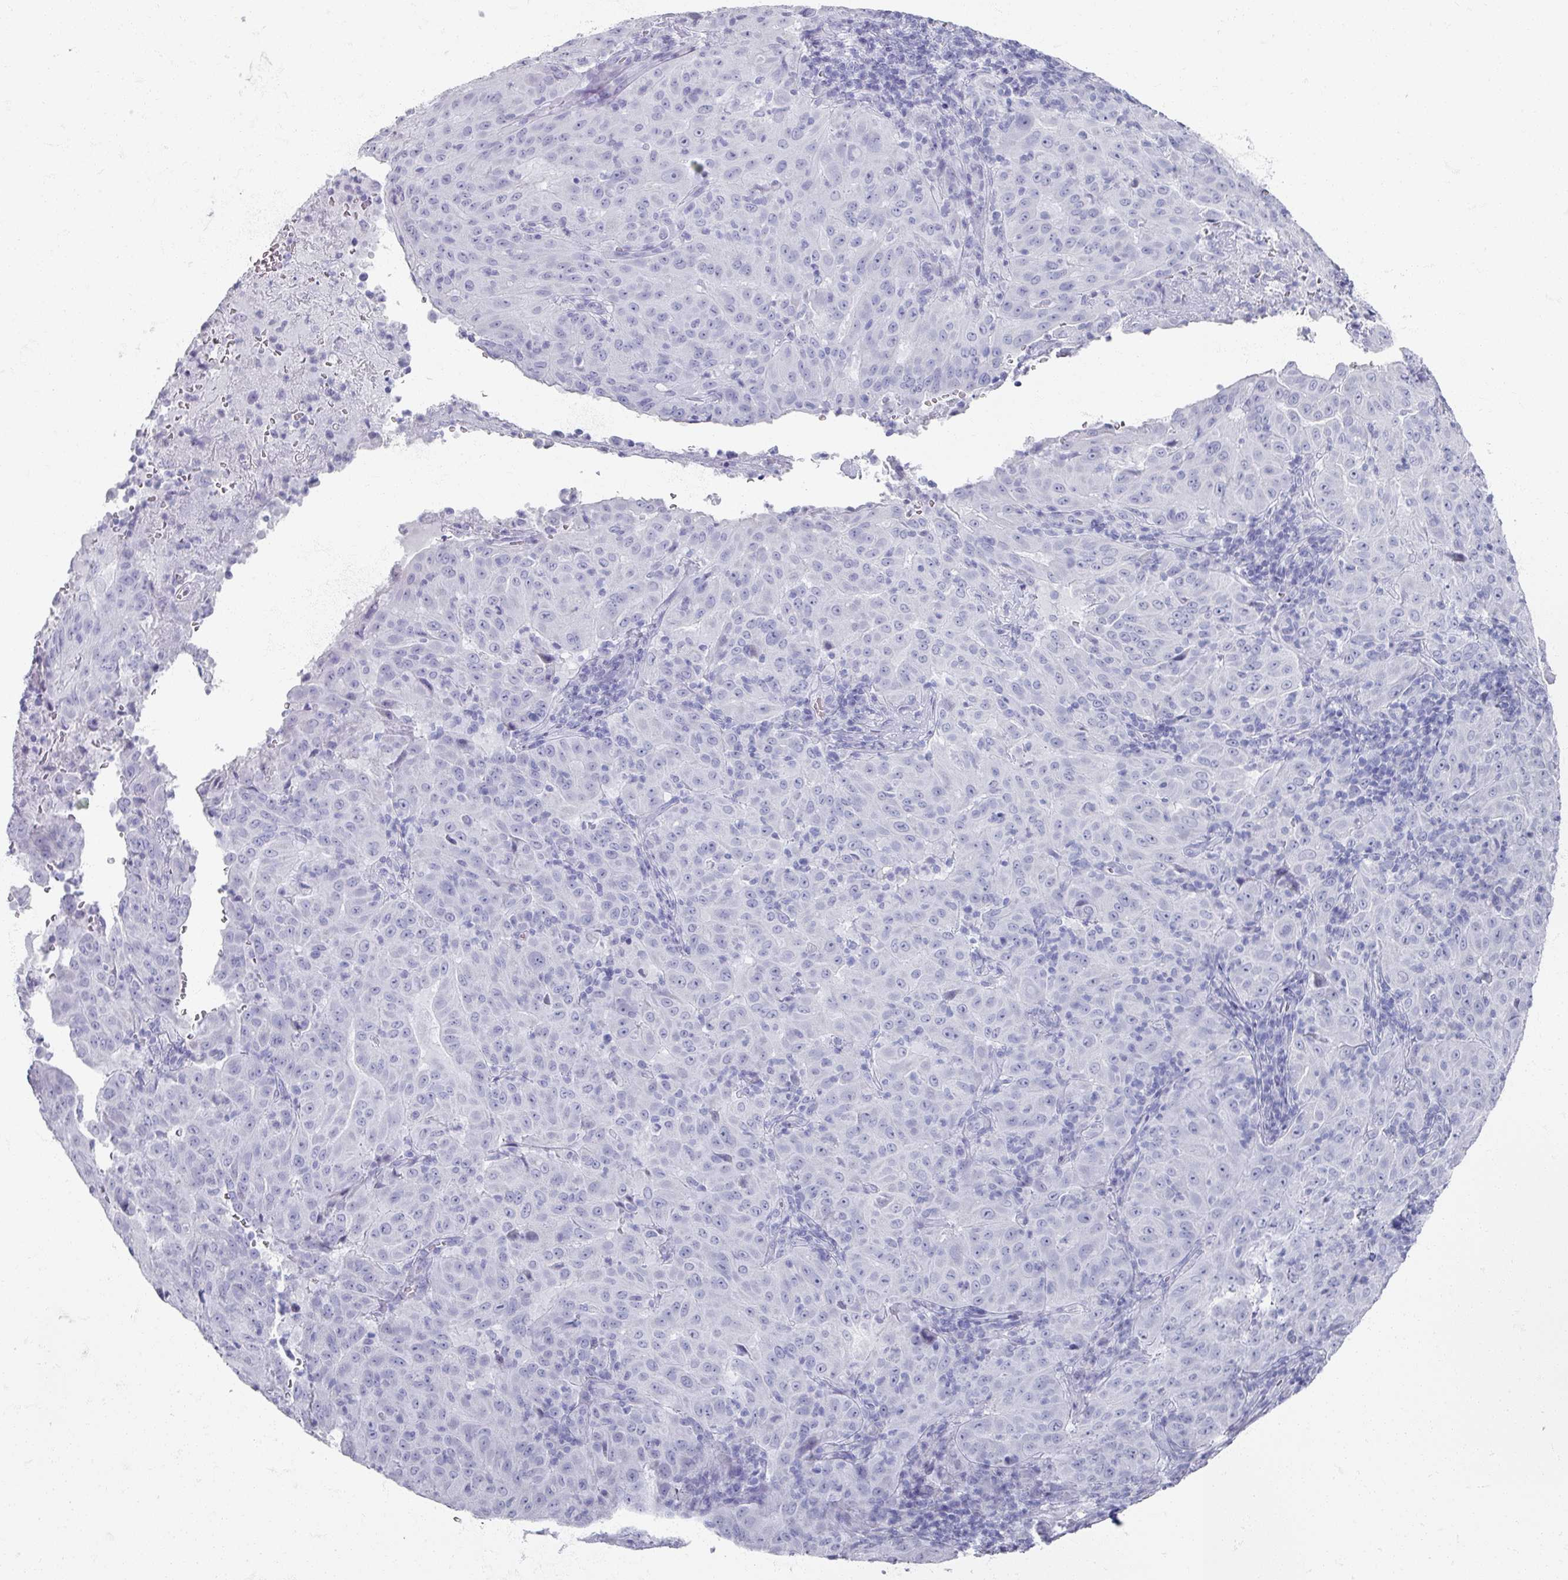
{"staining": {"intensity": "negative", "quantity": "none", "location": "none"}, "tissue": "pancreatic cancer", "cell_type": "Tumor cells", "image_type": "cancer", "snomed": [{"axis": "morphology", "description": "Adenocarcinoma, NOS"}, {"axis": "topography", "description": "Pancreas"}], "caption": "This micrograph is of pancreatic adenocarcinoma stained with IHC to label a protein in brown with the nuclei are counter-stained blue. There is no positivity in tumor cells. The staining was performed using DAB to visualize the protein expression in brown, while the nuclei were stained in blue with hematoxylin (Magnification: 20x).", "gene": "OMG", "patient": {"sex": "male", "age": 63}}